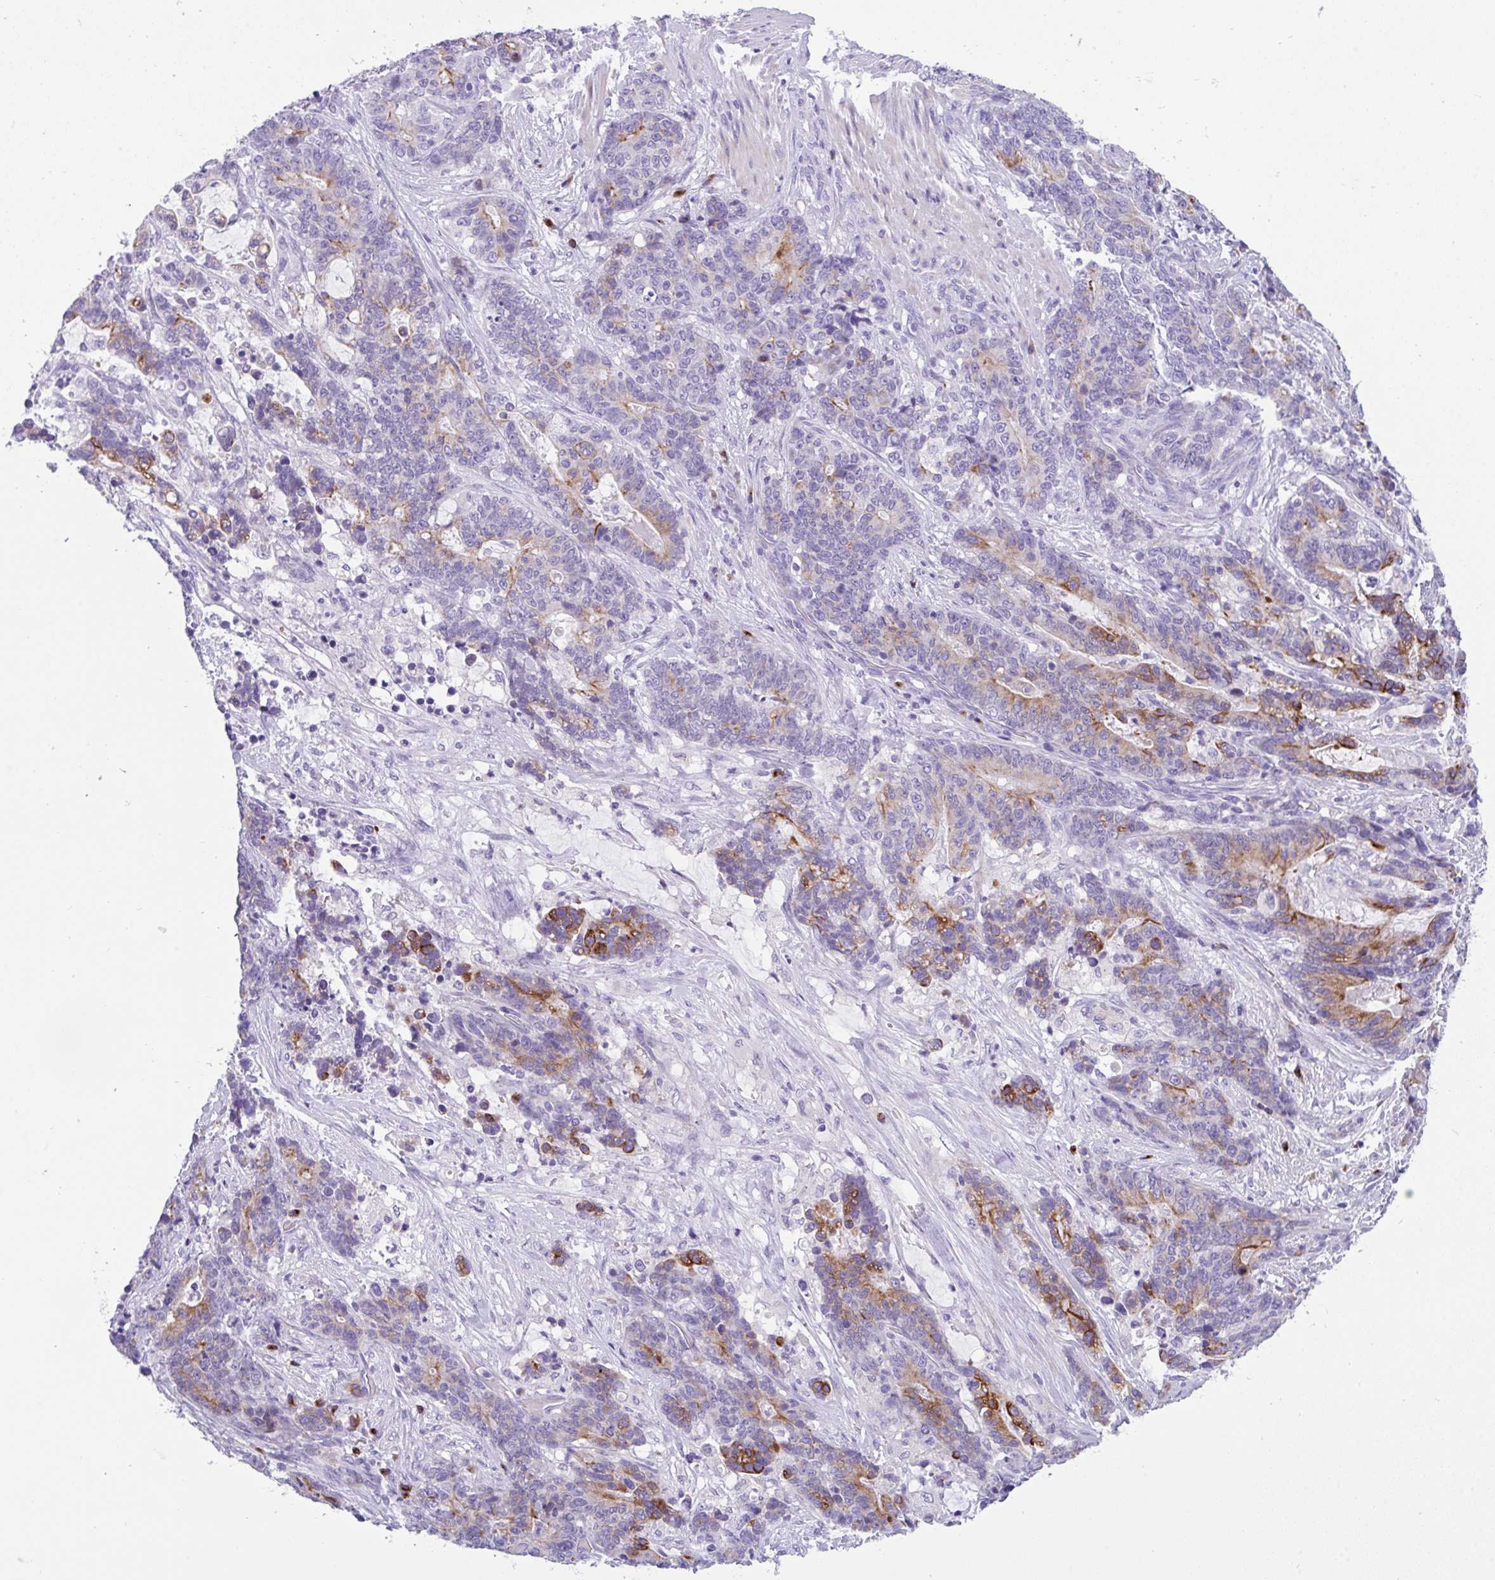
{"staining": {"intensity": "moderate", "quantity": "25%-75%", "location": "cytoplasmic/membranous"}, "tissue": "stomach cancer", "cell_type": "Tumor cells", "image_type": "cancer", "snomed": [{"axis": "morphology", "description": "Normal tissue, NOS"}, {"axis": "morphology", "description": "Adenocarcinoma, NOS"}, {"axis": "topography", "description": "Stomach"}], "caption": "Adenocarcinoma (stomach) was stained to show a protein in brown. There is medium levels of moderate cytoplasmic/membranous positivity in about 25%-75% of tumor cells. Immunohistochemistry (ihc) stains the protein in brown and the nuclei are stained blue.", "gene": "FBXL20", "patient": {"sex": "female", "age": 64}}